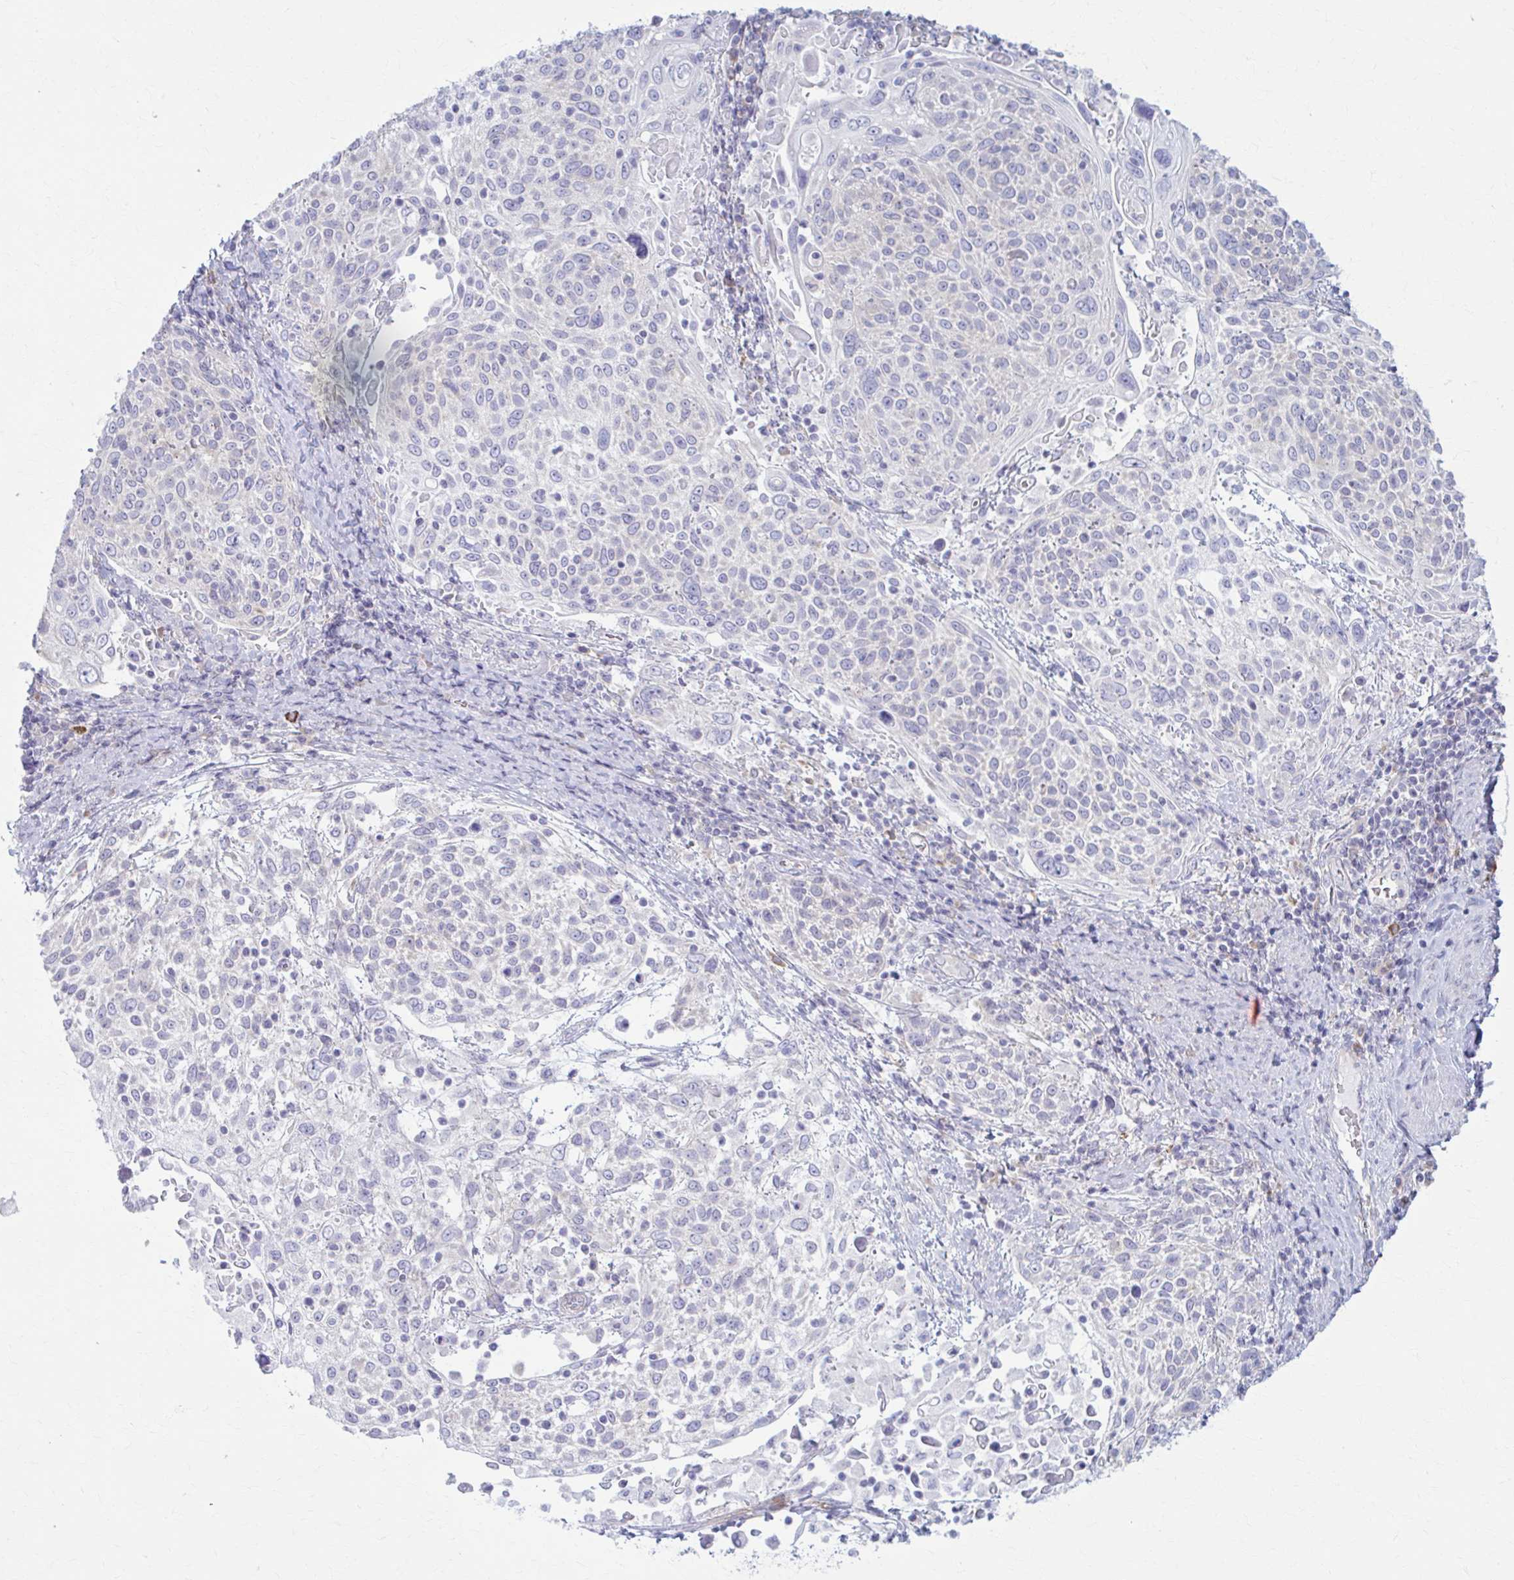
{"staining": {"intensity": "negative", "quantity": "none", "location": "none"}, "tissue": "cervical cancer", "cell_type": "Tumor cells", "image_type": "cancer", "snomed": [{"axis": "morphology", "description": "Squamous cell carcinoma, NOS"}, {"axis": "topography", "description": "Cervix"}], "caption": "Immunohistochemistry (IHC) of human cervical cancer demonstrates no positivity in tumor cells. Nuclei are stained in blue.", "gene": "PRKRA", "patient": {"sex": "female", "age": 61}}